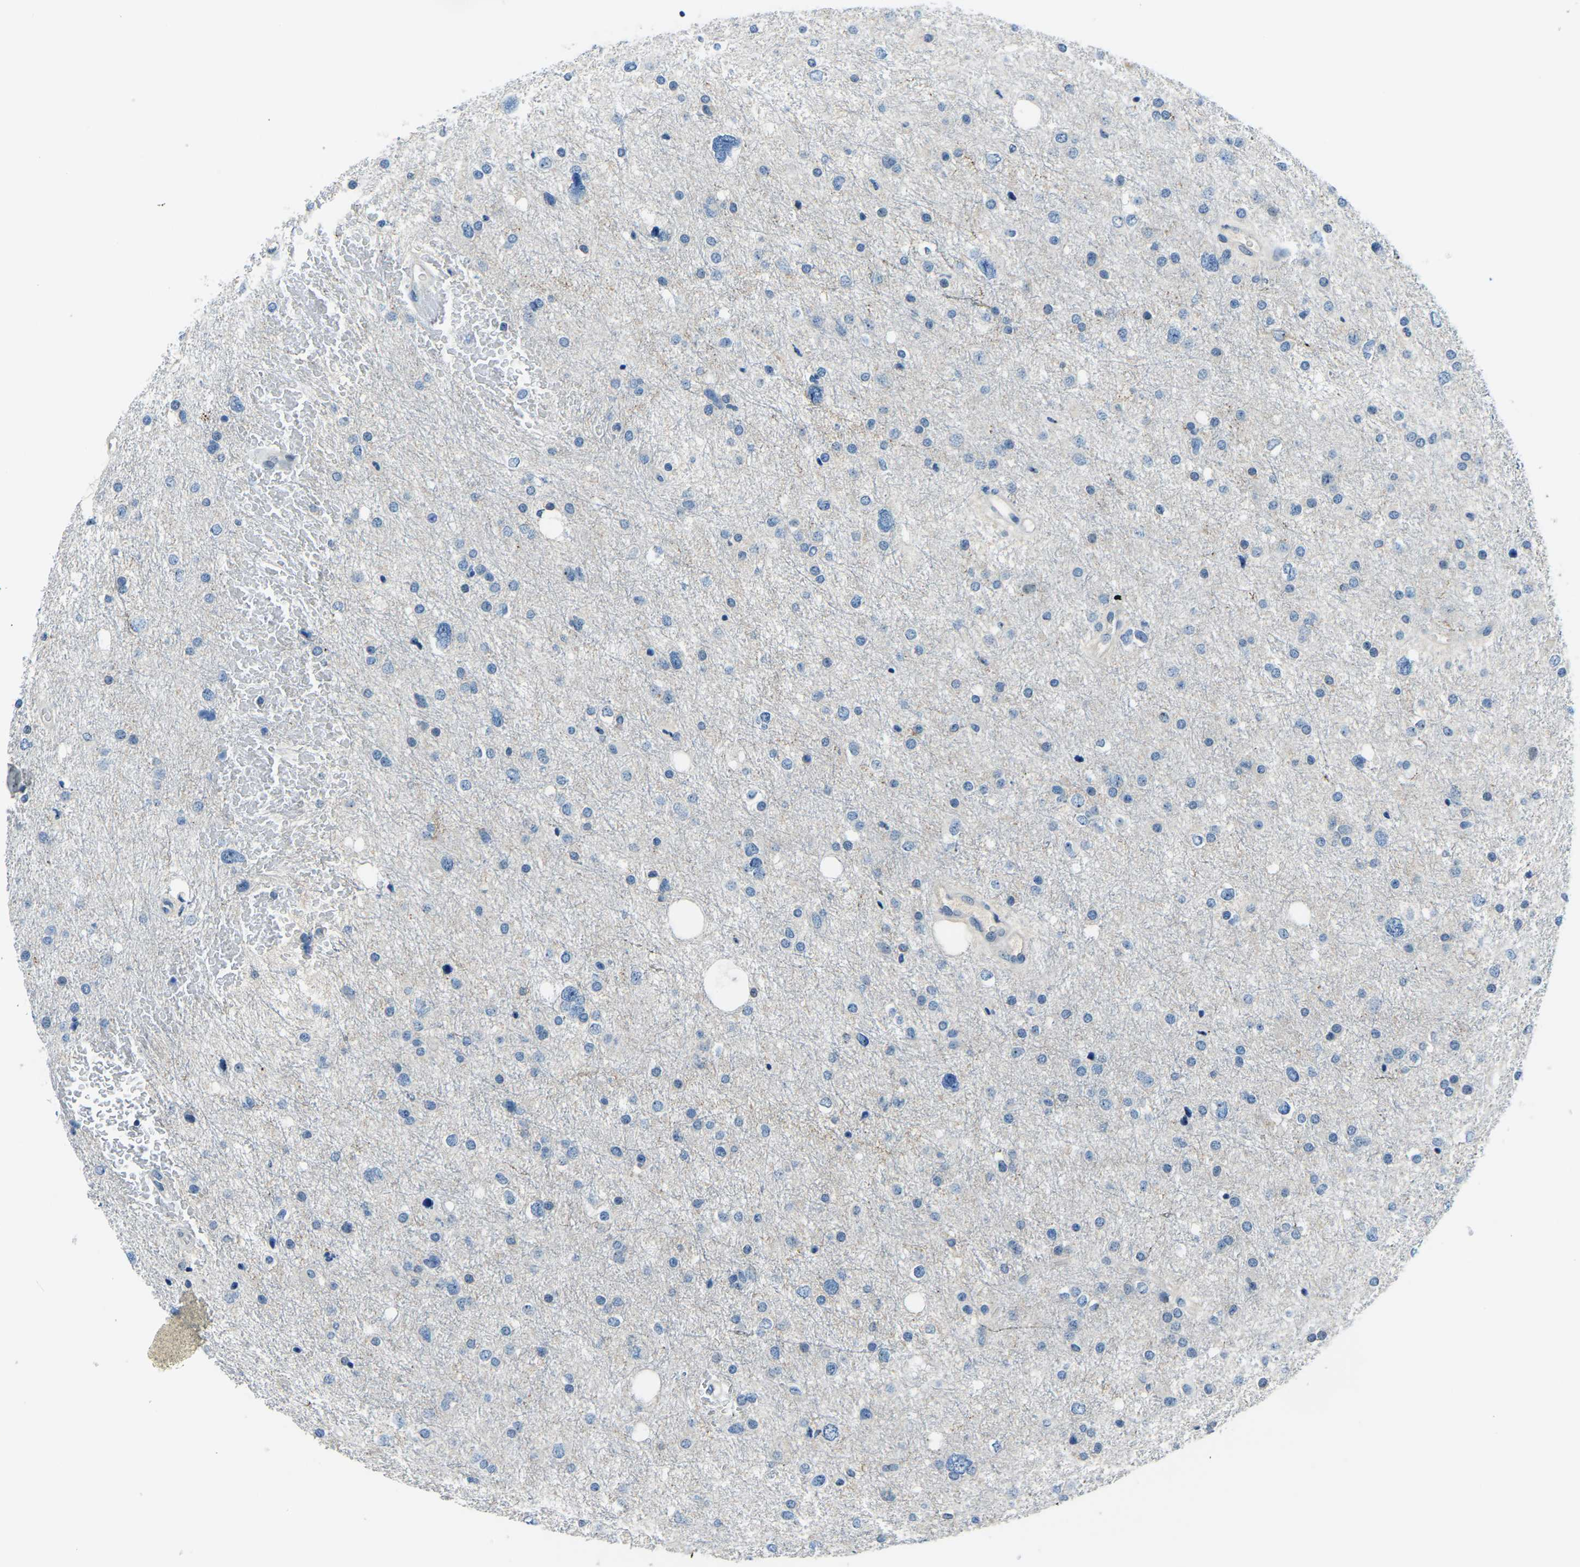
{"staining": {"intensity": "negative", "quantity": "none", "location": "none"}, "tissue": "glioma", "cell_type": "Tumor cells", "image_type": "cancer", "snomed": [{"axis": "morphology", "description": "Glioma, malignant, Low grade"}, {"axis": "topography", "description": "Brain"}], "caption": "An IHC image of glioma is shown. There is no staining in tumor cells of glioma.", "gene": "RRP1", "patient": {"sex": "female", "age": 37}}